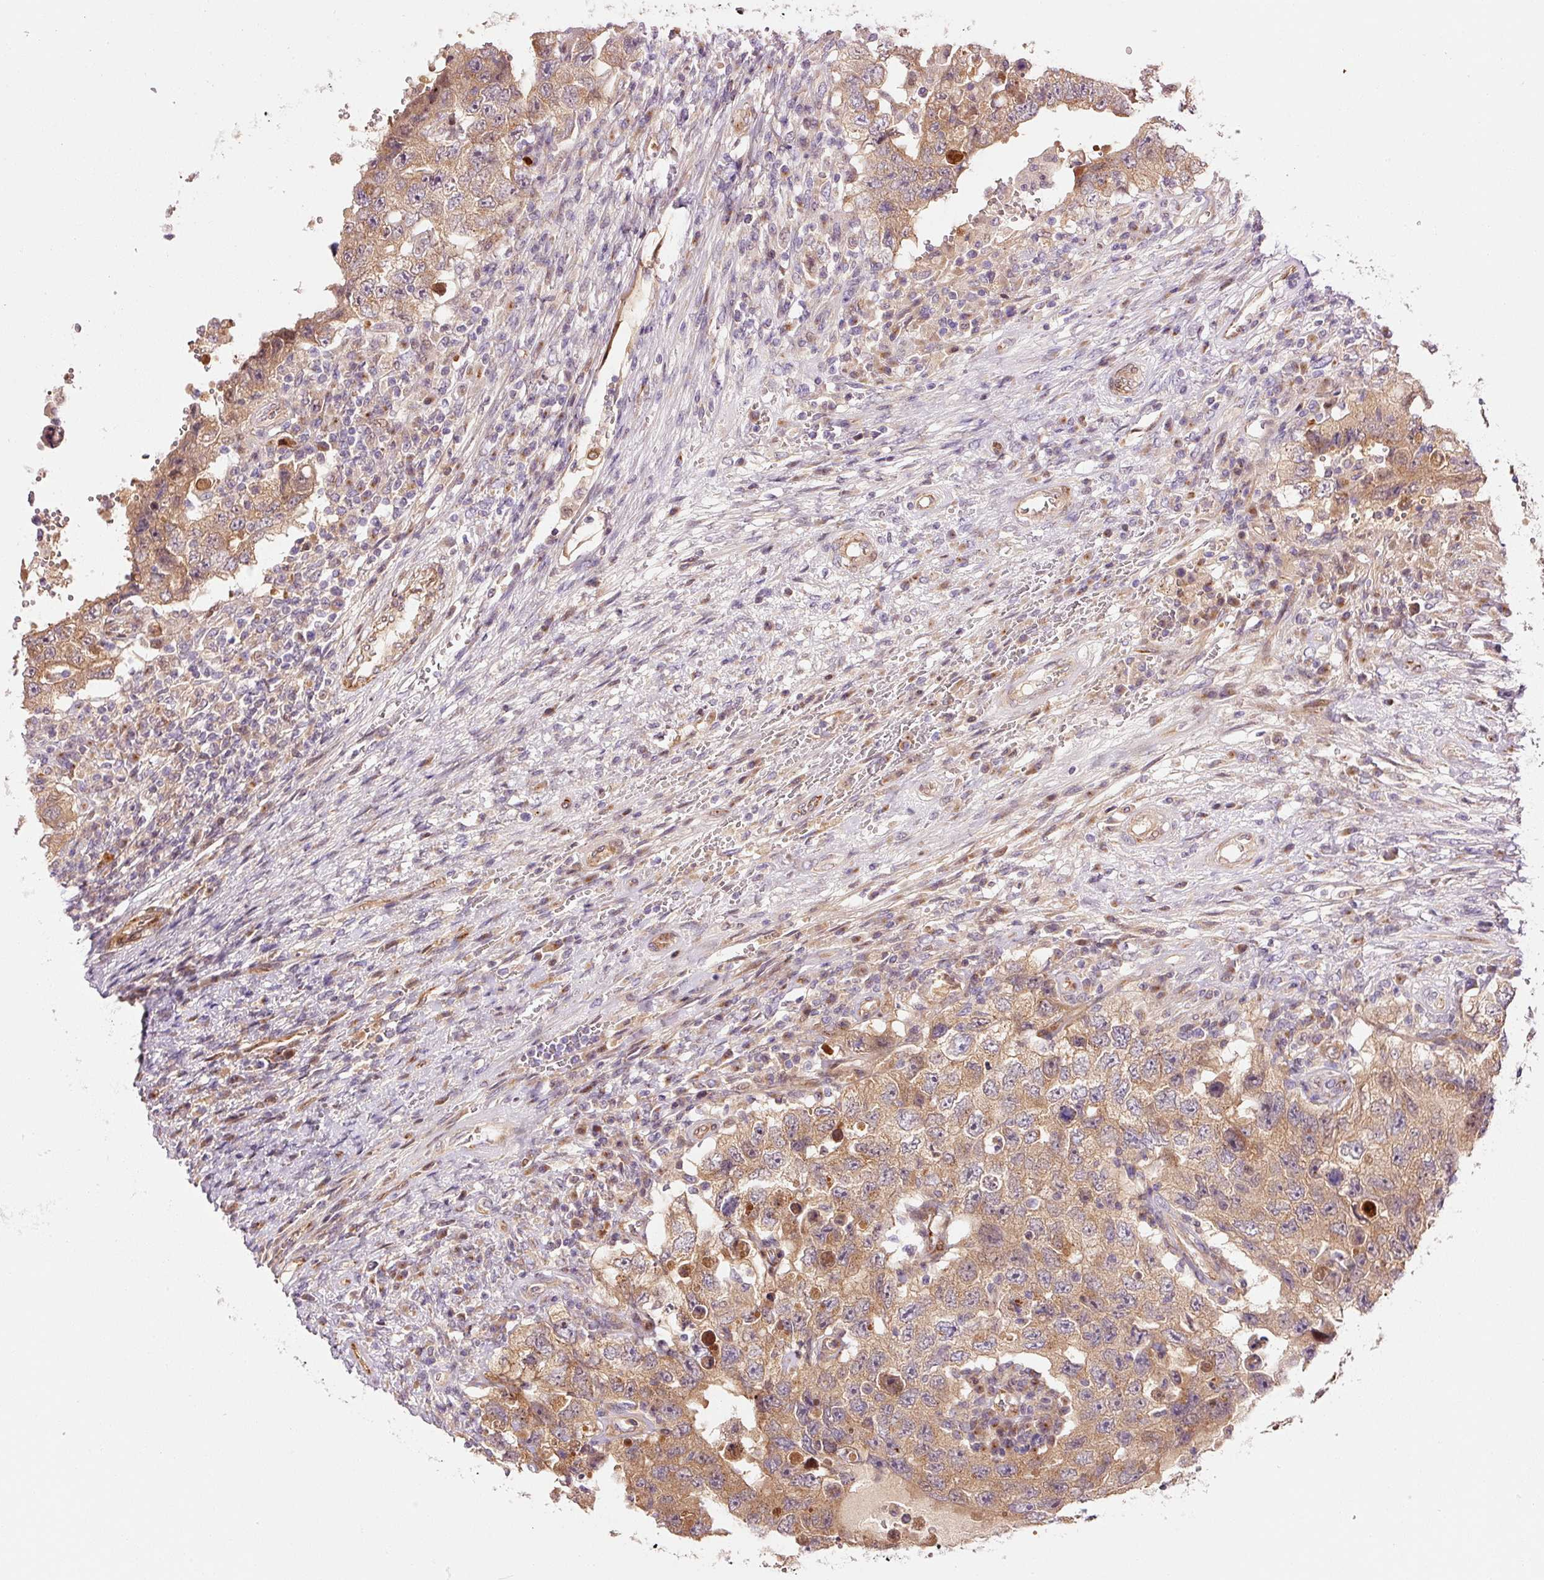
{"staining": {"intensity": "moderate", "quantity": ">75%", "location": "cytoplasmic/membranous"}, "tissue": "testis cancer", "cell_type": "Tumor cells", "image_type": "cancer", "snomed": [{"axis": "morphology", "description": "Carcinoma, Embryonal, NOS"}, {"axis": "topography", "description": "Testis"}], "caption": "Immunohistochemistry (IHC) staining of embryonal carcinoma (testis), which demonstrates medium levels of moderate cytoplasmic/membranous expression in about >75% of tumor cells indicating moderate cytoplasmic/membranous protein expression. The staining was performed using DAB (brown) for protein detection and nuclei were counterstained in hematoxylin (blue).", "gene": "PPP1R14B", "patient": {"sex": "male", "age": 26}}